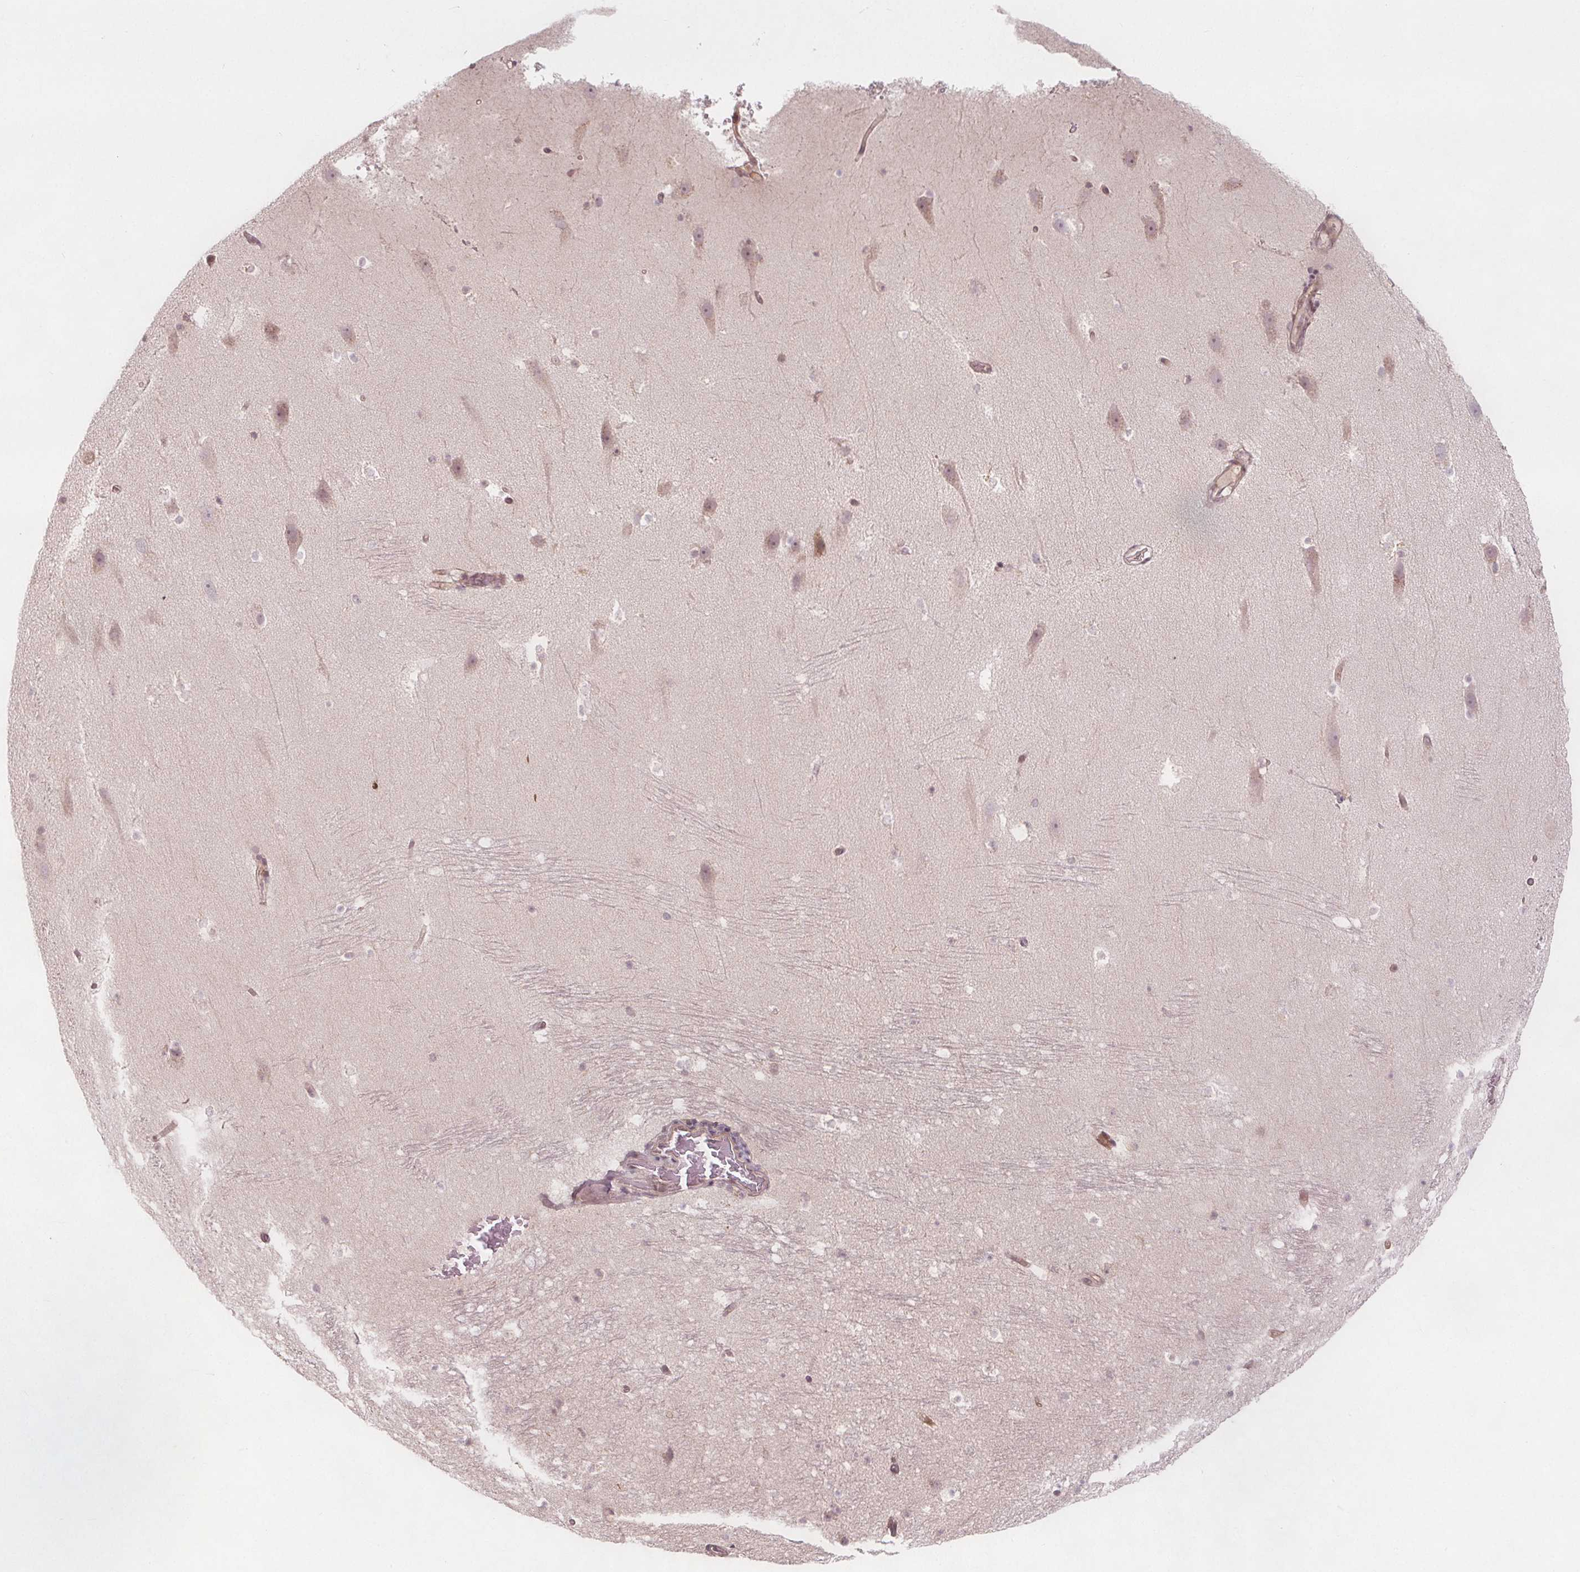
{"staining": {"intensity": "negative", "quantity": "none", "location": "none"}, "tissue": "hippocampus", "cell_type": "Glial cells", "image_type": "normal", "snomed": [{"axis": "morphology", "description": "Normal tissue, NOS"}, {"axis": "topography", "description": "Hippocampus"}], "caption": "Glial cells show no significant expression in benign hippocampus. (DAB (3,3'-diaminobenzidine) IHC visualized using brightfield microscopy, high magnification).", "gene": "AKT1S1", "patient": {"sex": "male", "age": 26}}